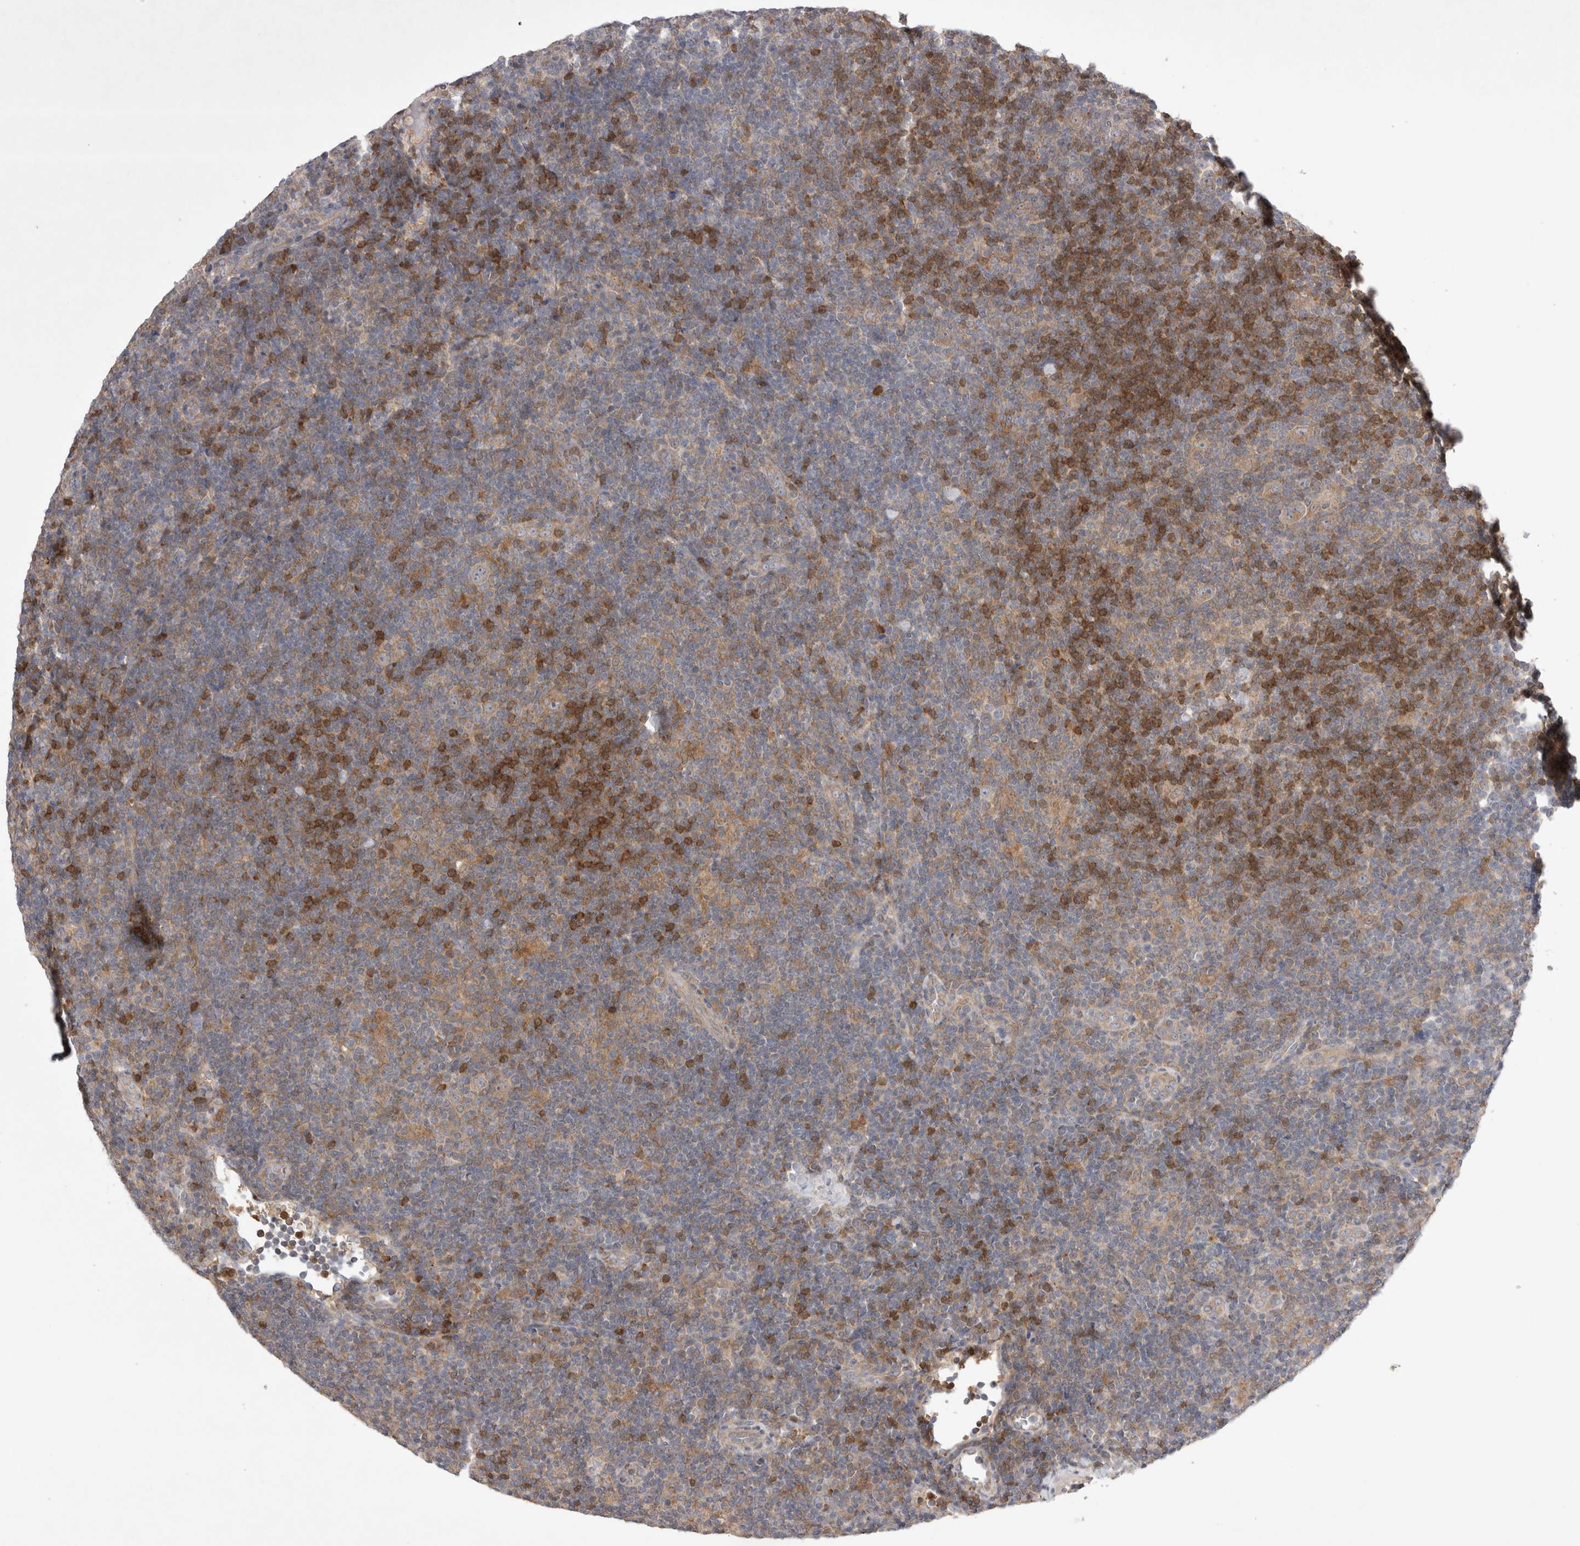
{"staining": {"intensity": "negative", "quantity": "none", "location": "none"}, "tissue": "lymphoma", "cell_type": "Tumor cells", "image_type": "cancer", "snomed": [{"axis": "morphology", "description": "Hodgkin's disease, NOS"}, {"axis": "topography", "description": "Lymph node"}], "caption": "This photomicrograph is of Hodgkin's disease stained with immunohistochemistry (IHC) to label a protein in brown with the nuclei are counter-stained blue. There is no staining in tumor cells.", "gene": "SRD5A3", "patient": {"sex": "female", "age": 57}}